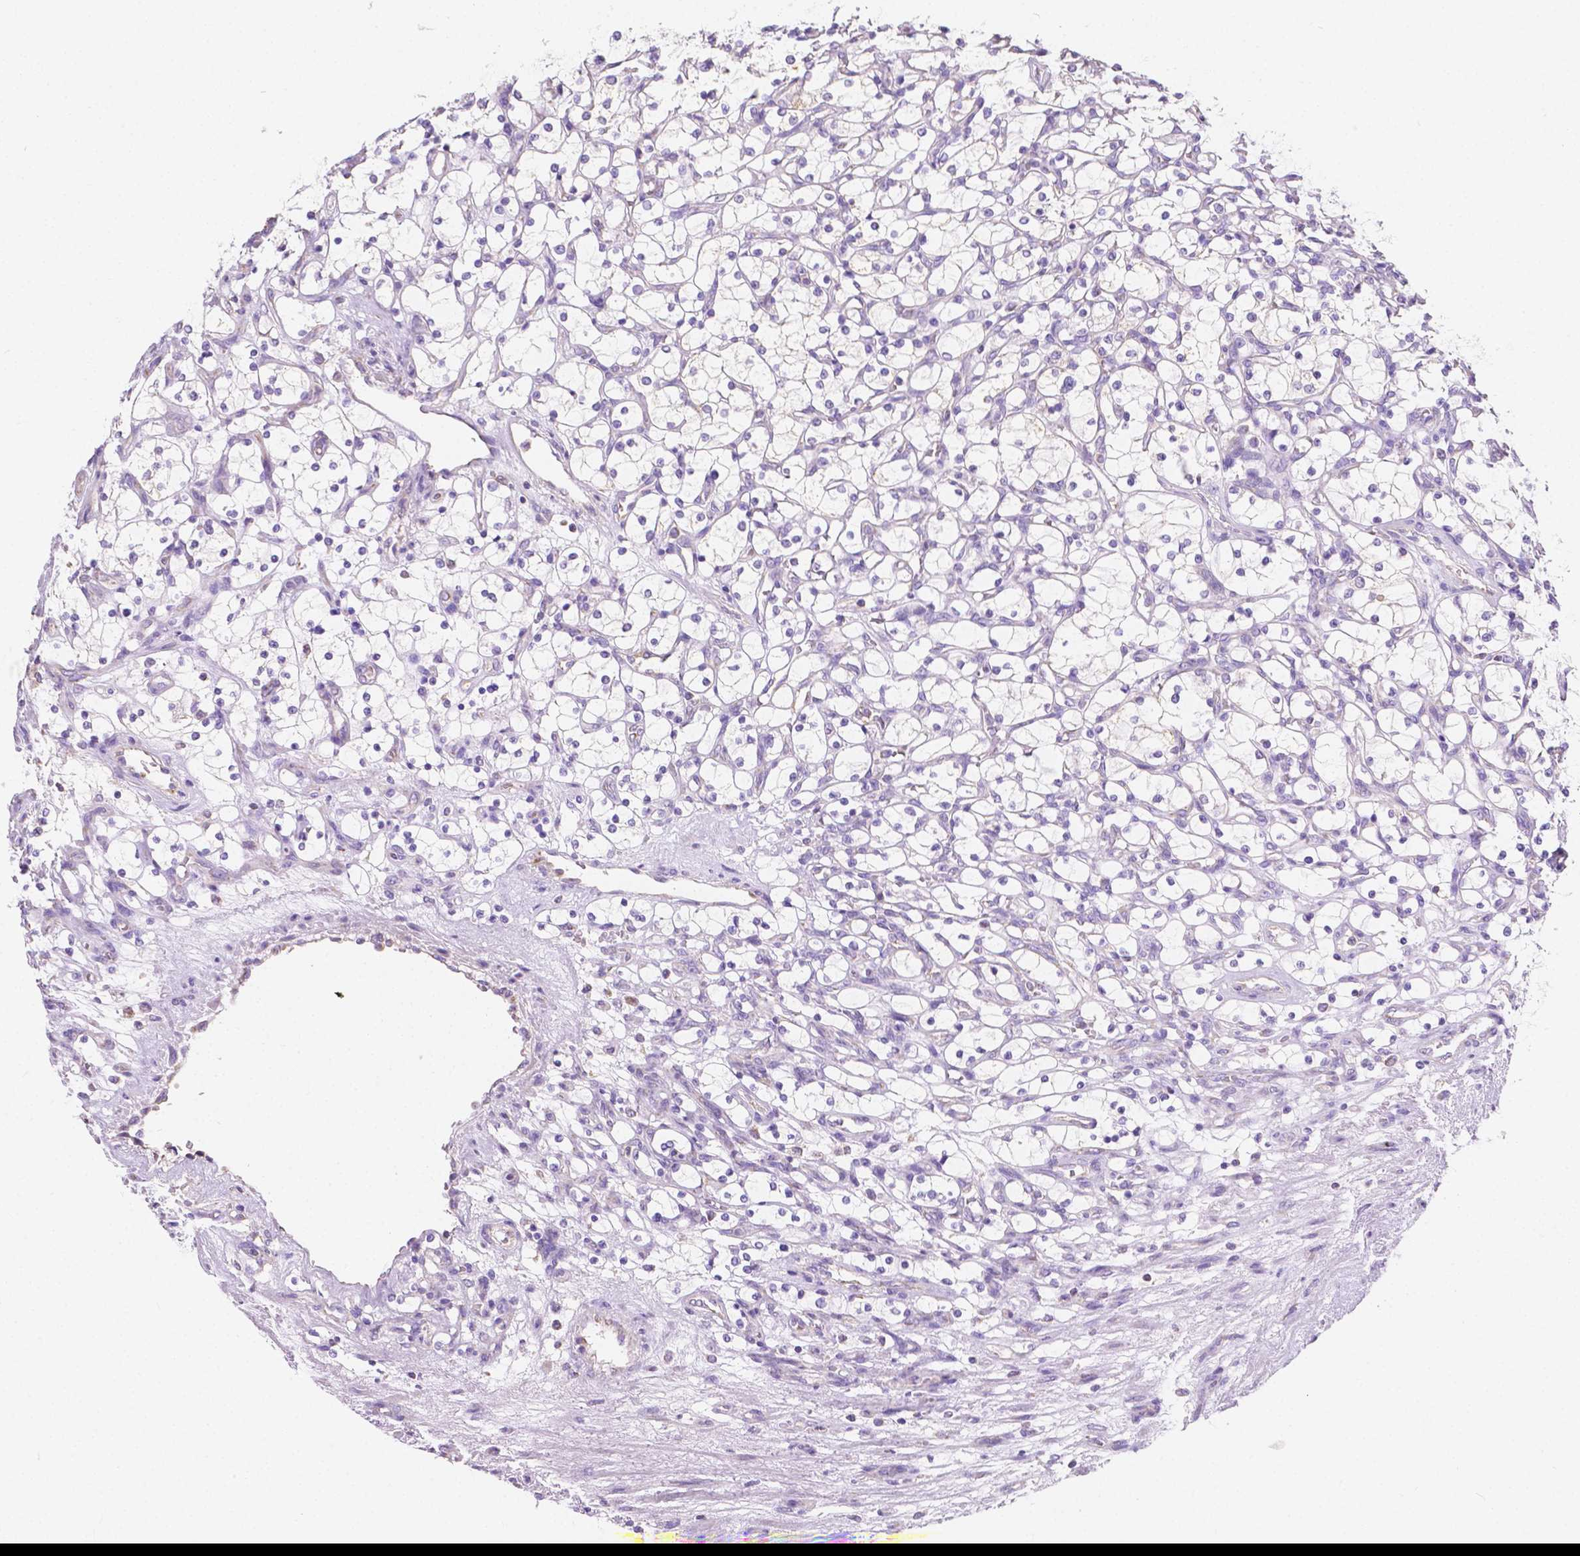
{"staining": {"intensity": "negative", "quantity": "none", "location": "none"}, "tissue": "renal cancer", "cell_type": "Tumor cells", "image_type": "cancer", "snomed": [{"axis": "morphology", "description": "Adenocarcinoma, NOS"}, {"axis": "topography", "description": "Kidney"}], "caption": "The image exhibits no staining of tumor cells in renal cancer.", "gene": "TMEM130", "patient": {"sex": "female", "age": 69}}